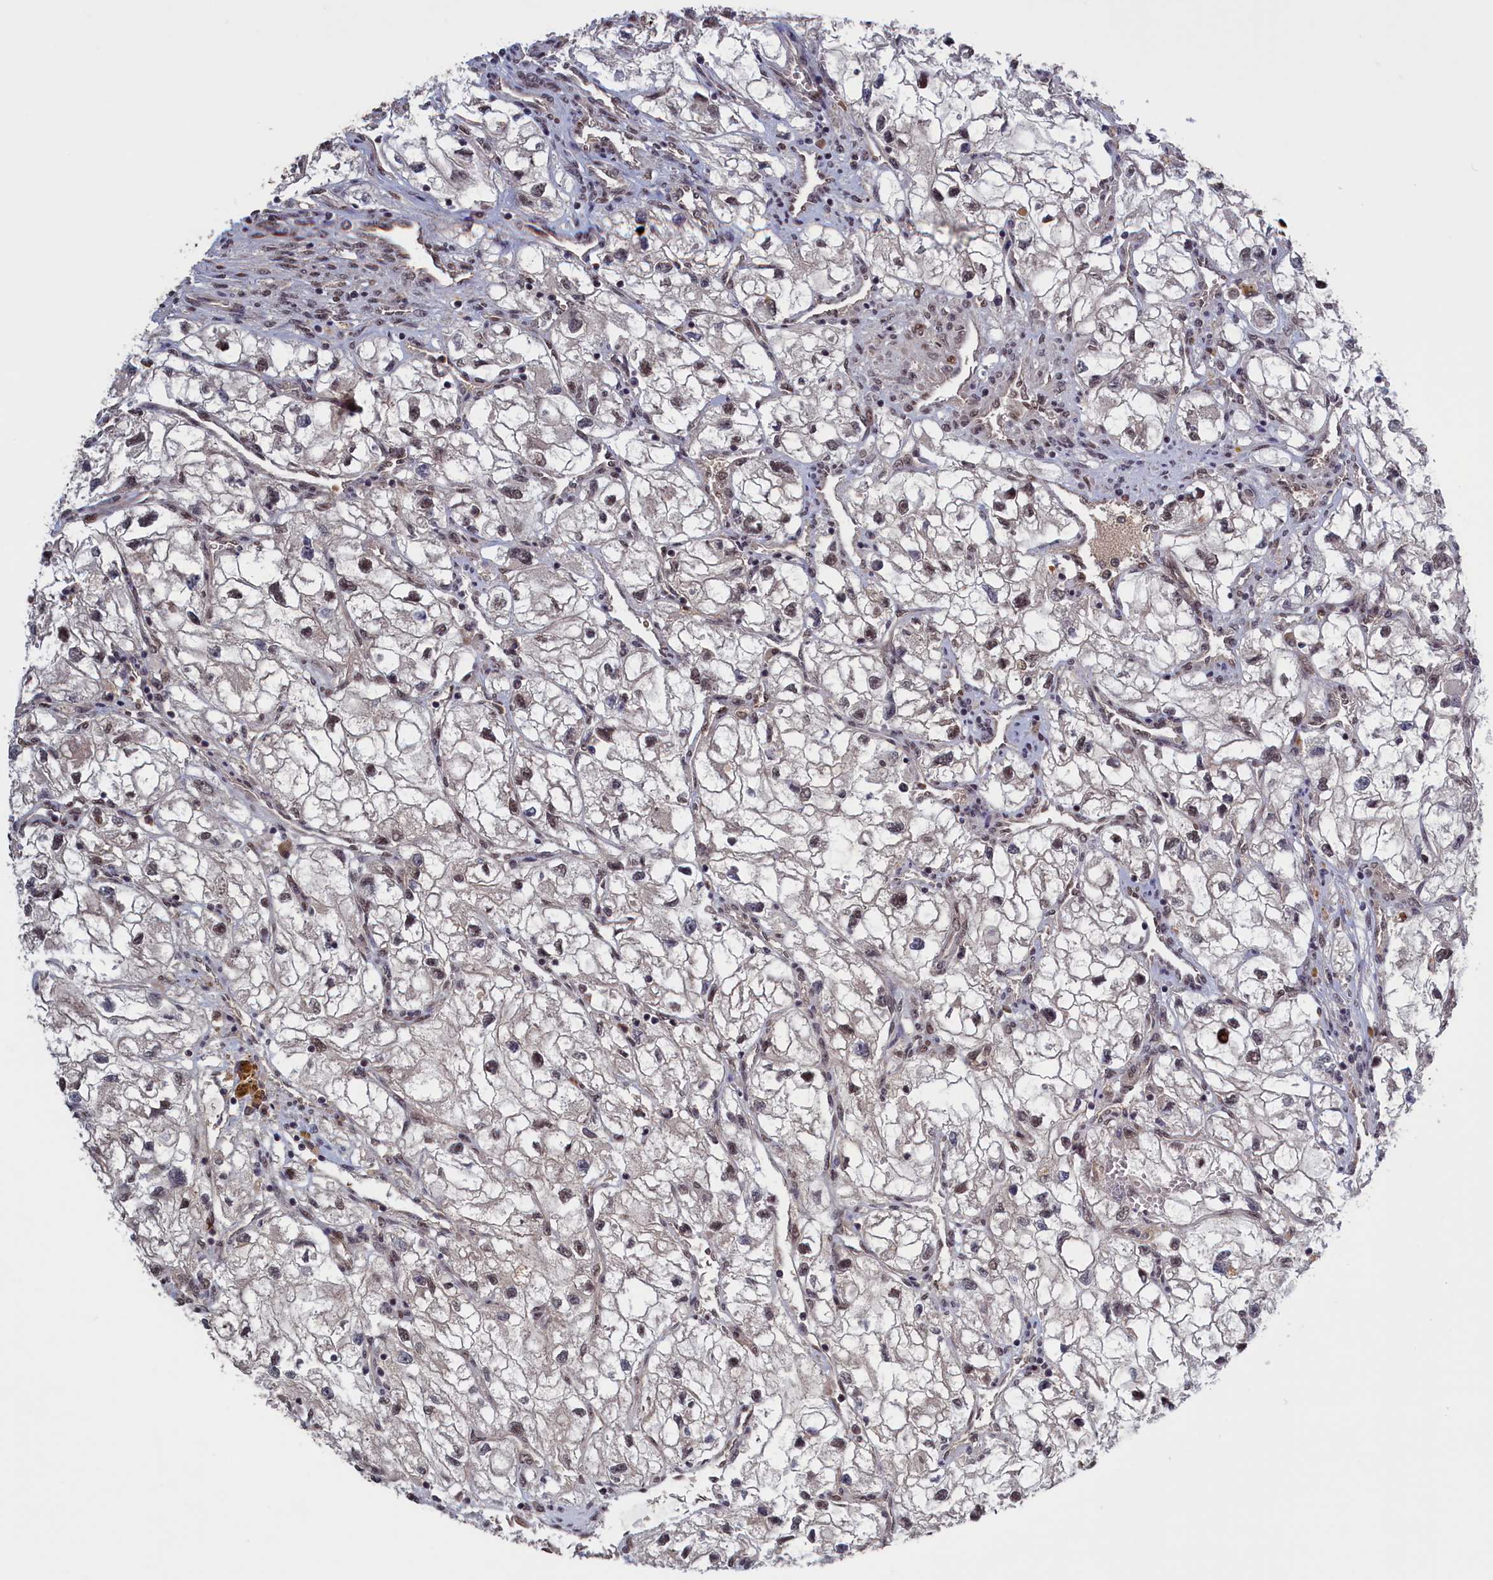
{"staining": {"intensity": "negative", "quantity": "none", "location": "none"}, "tissue": "renal cancer", "cell_type": "Tumor cells", "image_type": "cancer", "snomed": [{"axis": "morphology", "description": "Adenocarcinoma, NOS"}, {"axis": "topography", "description": "Kidney"}], "caption": "This is a micrograph of immunohistochemistry staining of renal cancer (adenocarcinoma), which shows no positivity in tumor cells.", "gene": "PLP2", "patient": {"sex": "female", "age": 70}}